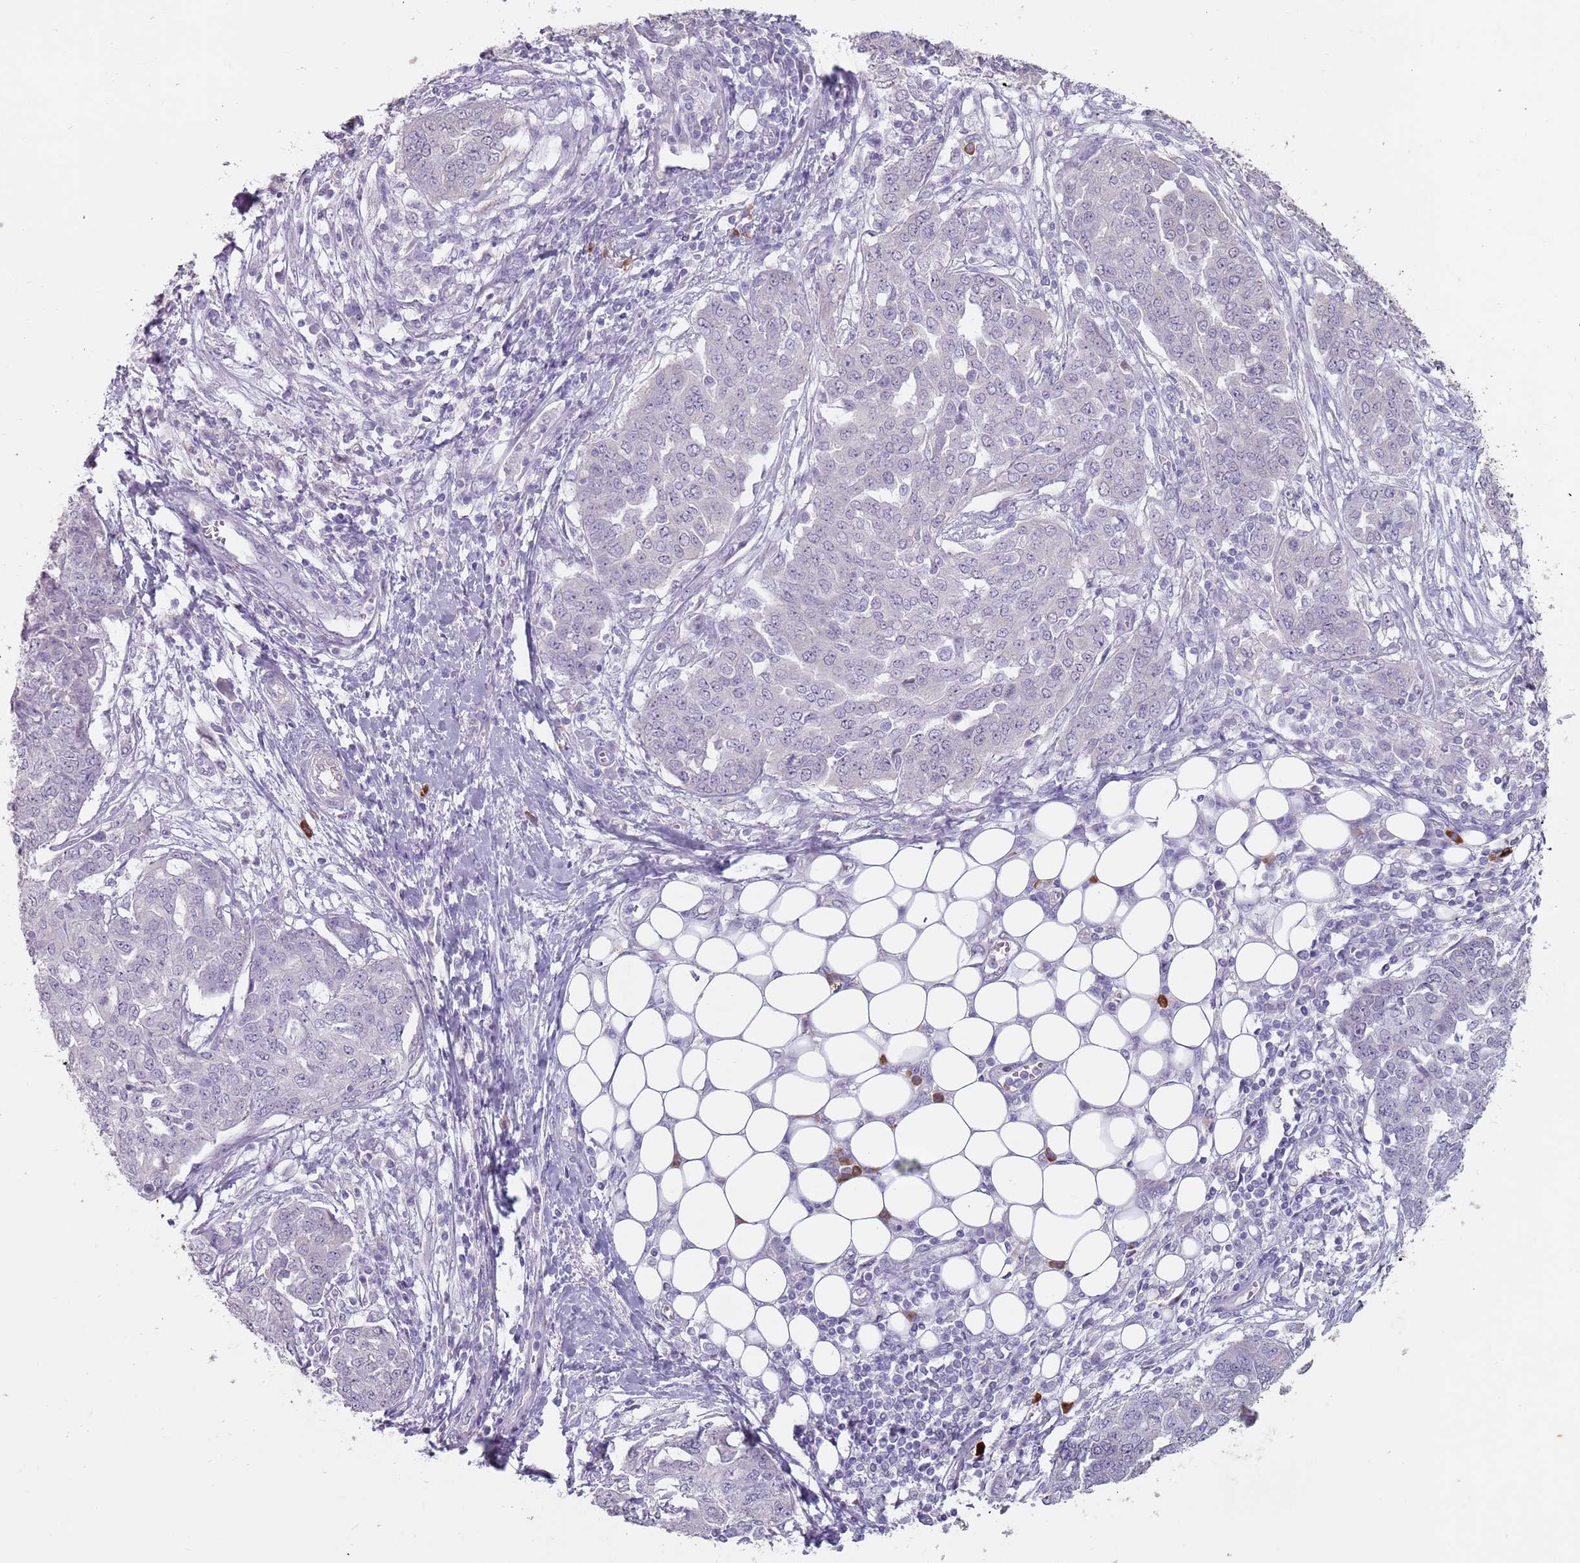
{"staining": {"intensity": "negative", "quantity": "none", "location": "none"}, "tissue": "ovarian cancer", "cell_type": "Tumor cells", "image_type": "cancer", "snomed": [{"axis": "morphology", "description": "Cystadenocarcinoma, serous, NOS"}, {"axis": "topography", "description": "Soft tissue"}, {"axis": "topography", "description": "Ovary"}], "caption": "Micrograph shows no protein staining in tumor cells of serous cystadenocarcinoma (ovarian) tissue.", "gene": "STYK1", "patient": {"sex": "female", "age": 57}}